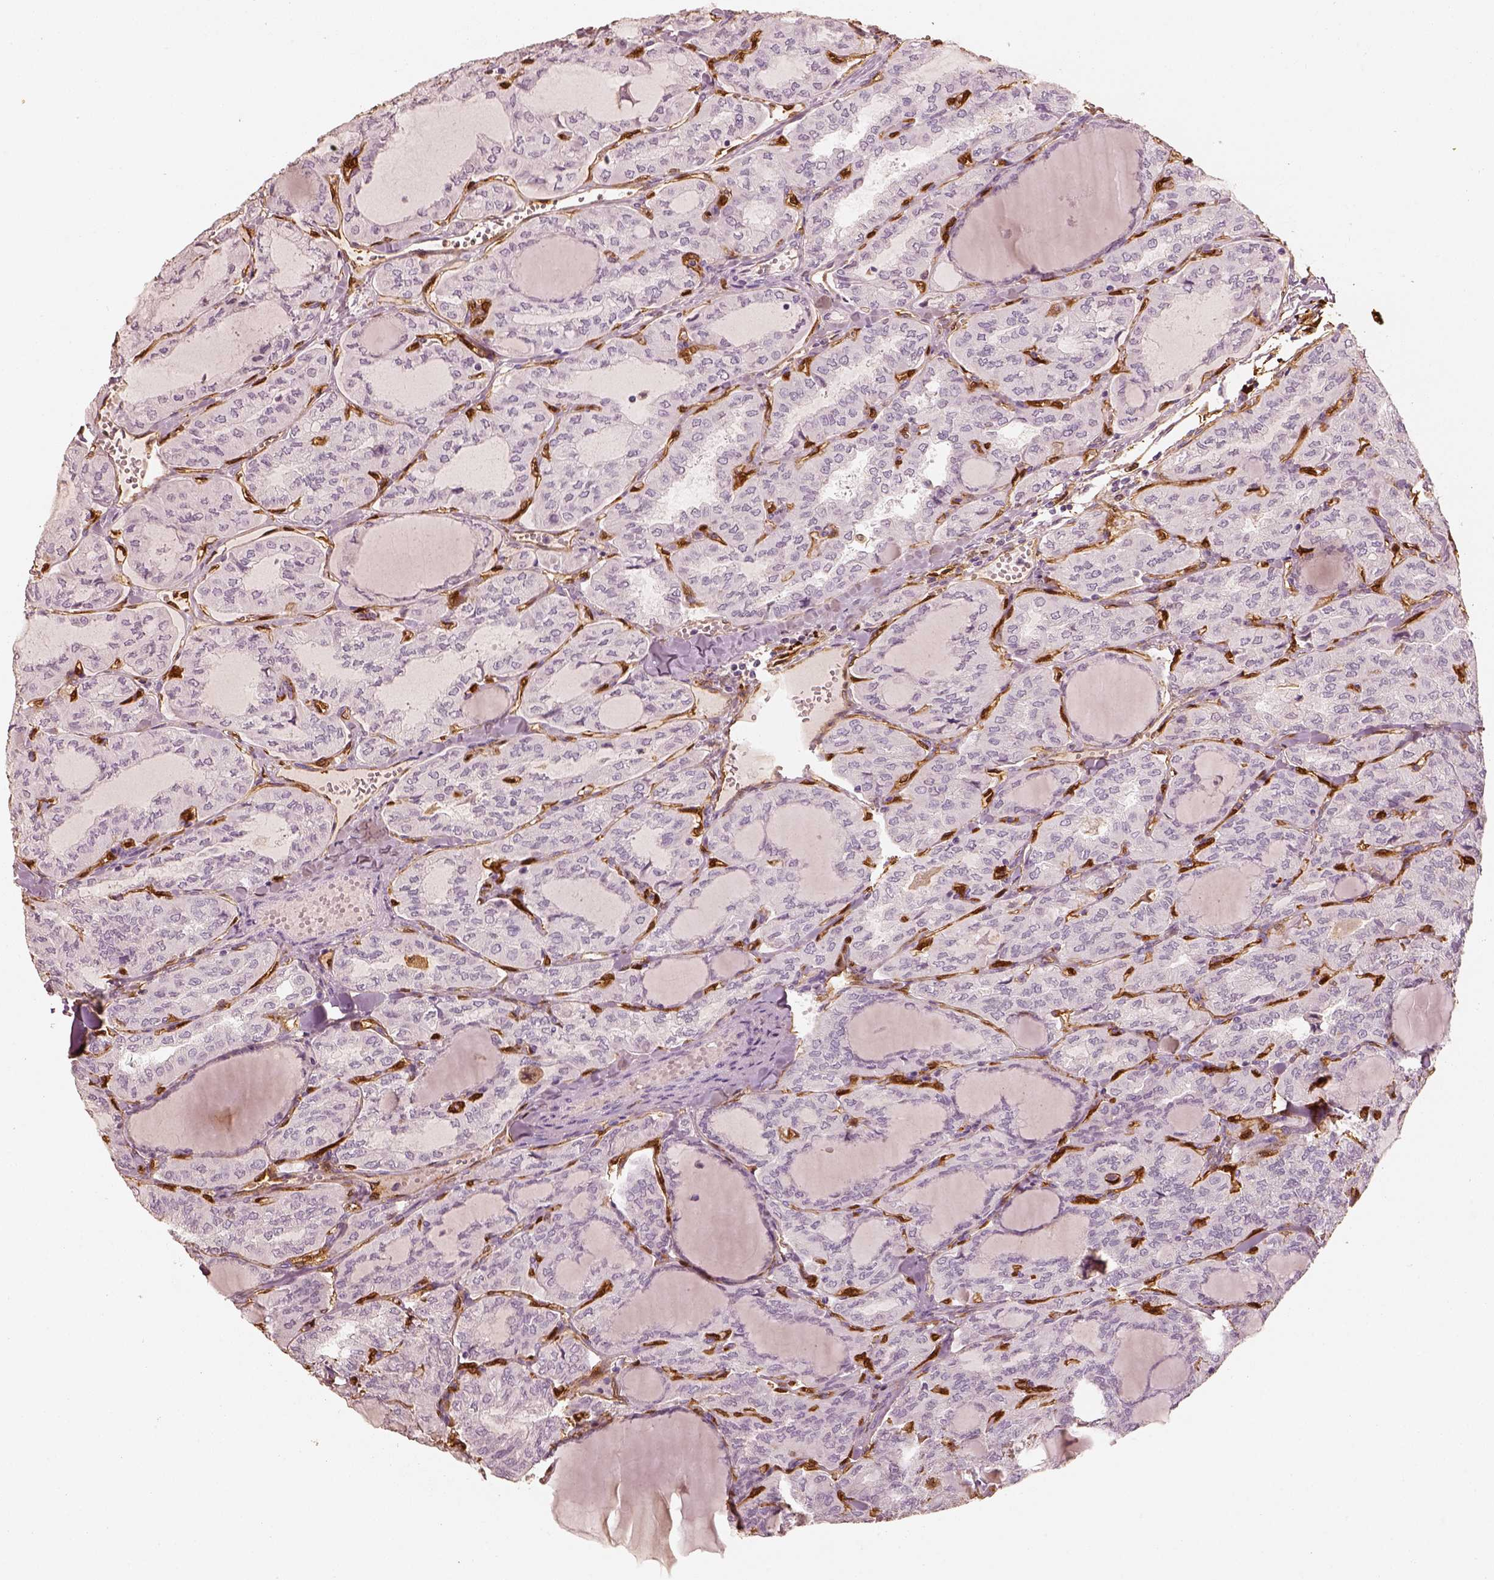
{"staining": {"intensity": "negative", "quantity": "none", "location": "none"}, "tissue": "thyroid cancer", "cell_type": "Tumor cells", "image_type": "cancer", "snomed": [{"axis": "morphology", "description": "Papillary adenocarcinoma, NOS"}, {"axis": "topography", "description": "Thyroid gland"}], "caption": "Immunohistochemistry of human thyroid cancer displays no staining in tumor cells.", "gene": "FSCN1", "patient": {"sex": "male", "age": 20}}